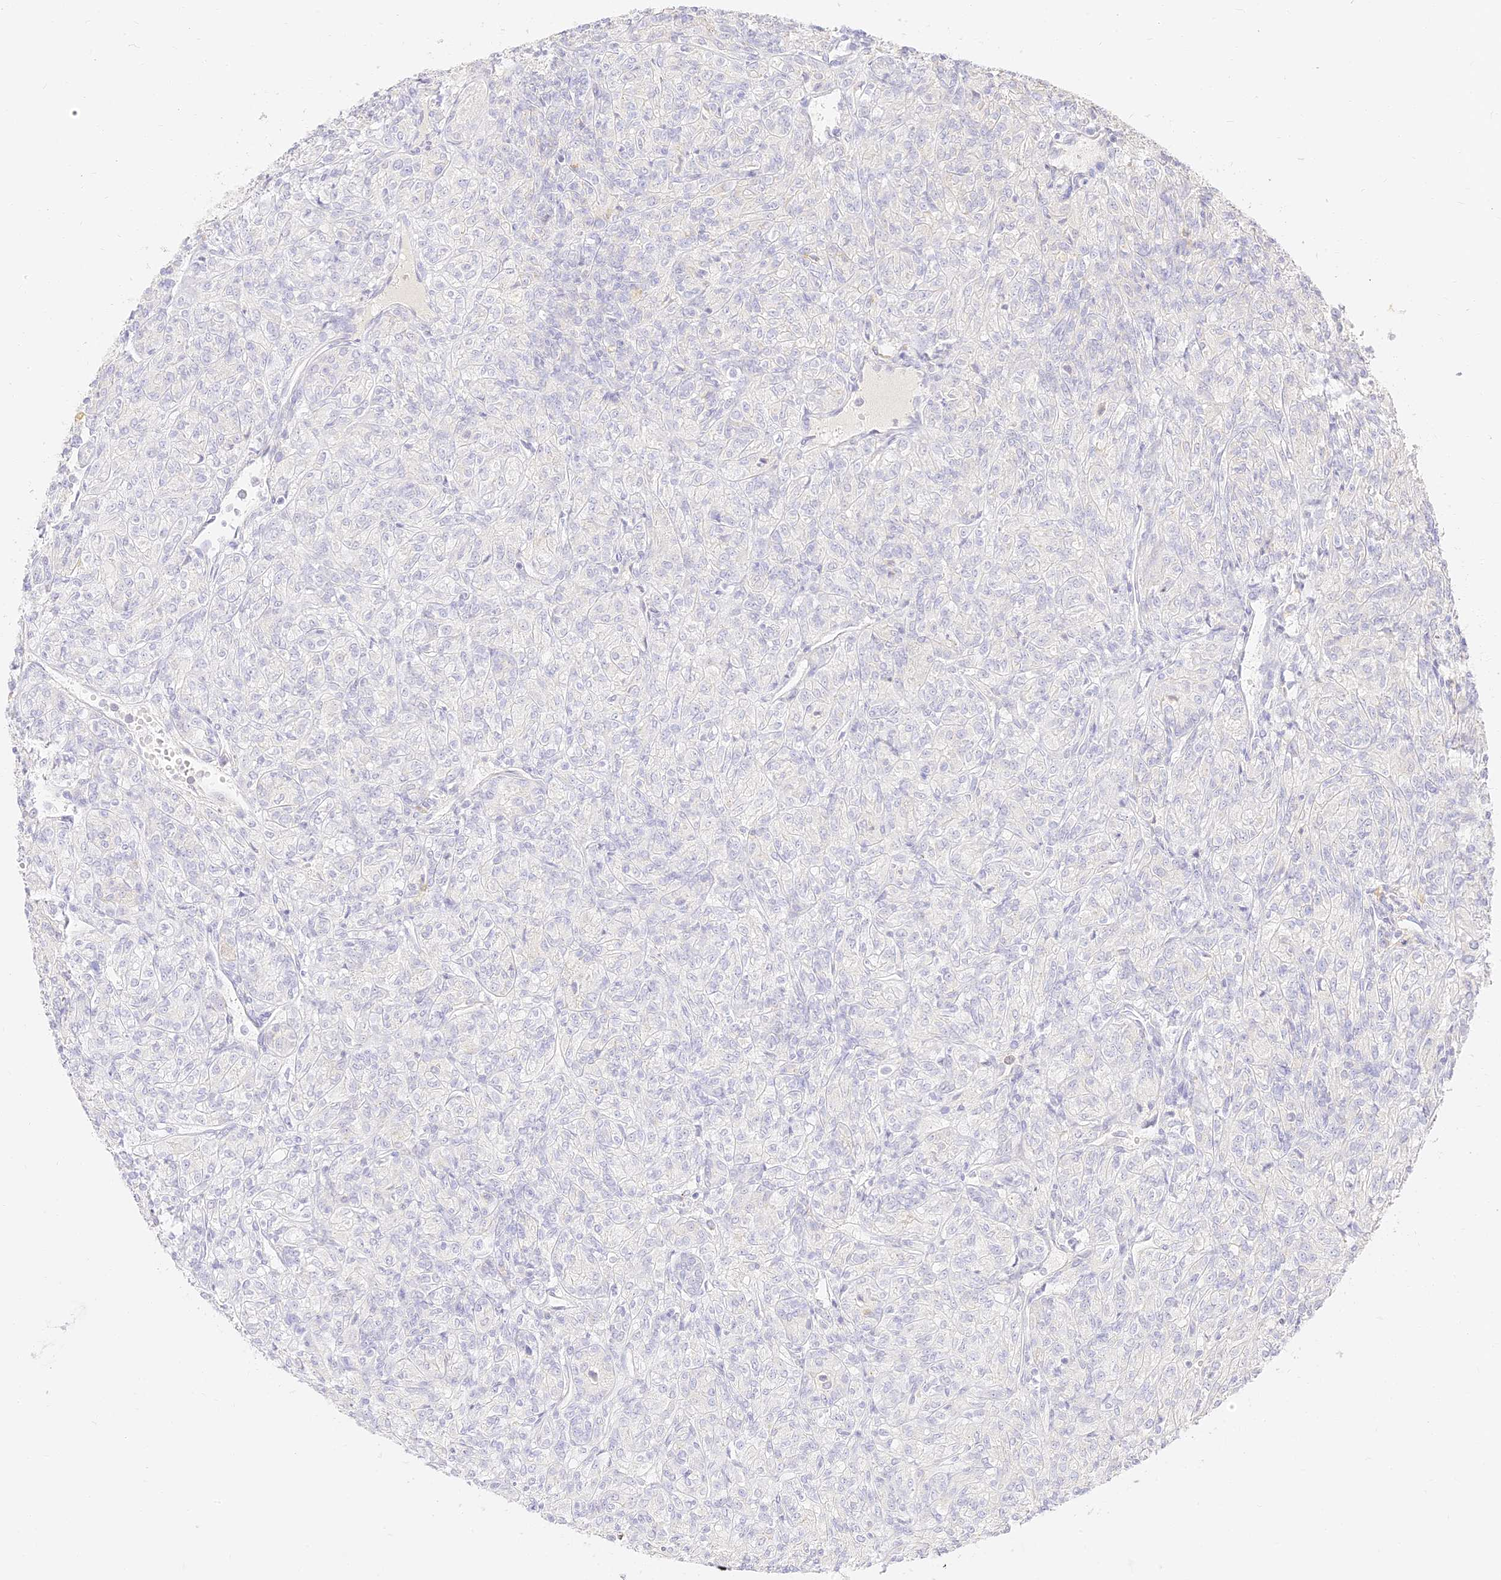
{"staining": {"intensity": "negative", "quantity": "none", "location": "none"}, "tissue": "renal cancer", "cell_type": "Tumor cells", "image_type": "cancer", "snomed": [{"axis": "morphology", "description": "Adenocarcinoma, NOS"}, {"axis": "topography", "description": "Kidney"}], "caption": "Tumor cells are negative for brown protein staining in renal adenocarcinoma. (DAB (3,3'-diaminobenzidine) IHC visualized using brightfield microscopy, high magnification).", "gene": "SEC13", "patient": {"sex": "male", "age": 77}}